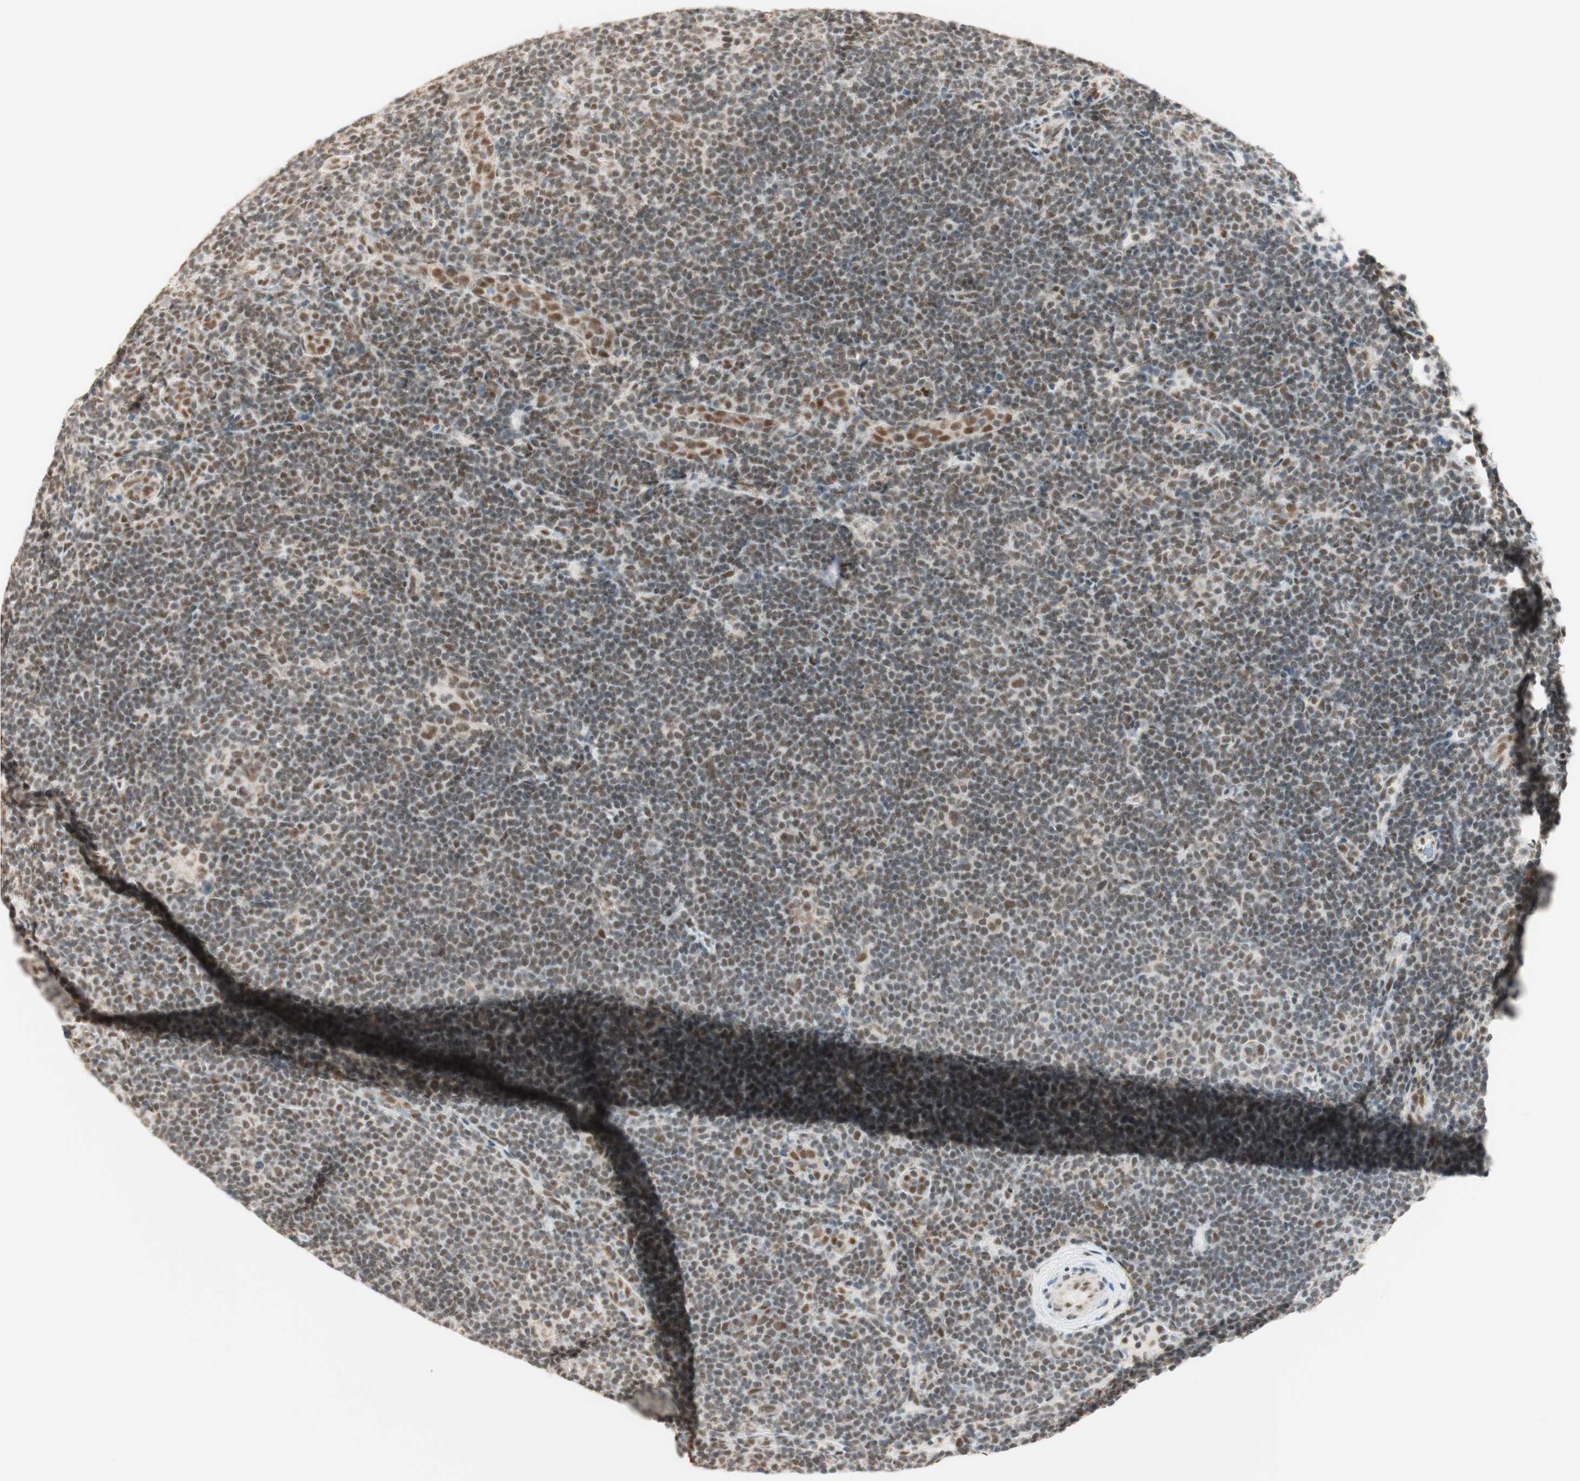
{"staining": {"intensity": "moderate", "quantity": ">75%", "location": "nuclear"}, "tissue": "lymphoma", "cell_type": "Tumor cells", "image_type": "cancer", "snomed": [{"axis": "morphology", "description": "Hodgkin's disease, NOS"}, {"axis": "topography", "description": "Lymph node"}], "caption": "Protein expression by immunohistochemistry shows moderate nuclear positivity in approximately >75% of tumor cells in lymphoma. Using DAB (3,3'-diaminobenzidine) (brown) and hematoxylin (blue) stains, captured at high magnification using brightfield microscopy.", "gene": "ZNF782", "patient": {"sex": "female", "age": 57}}